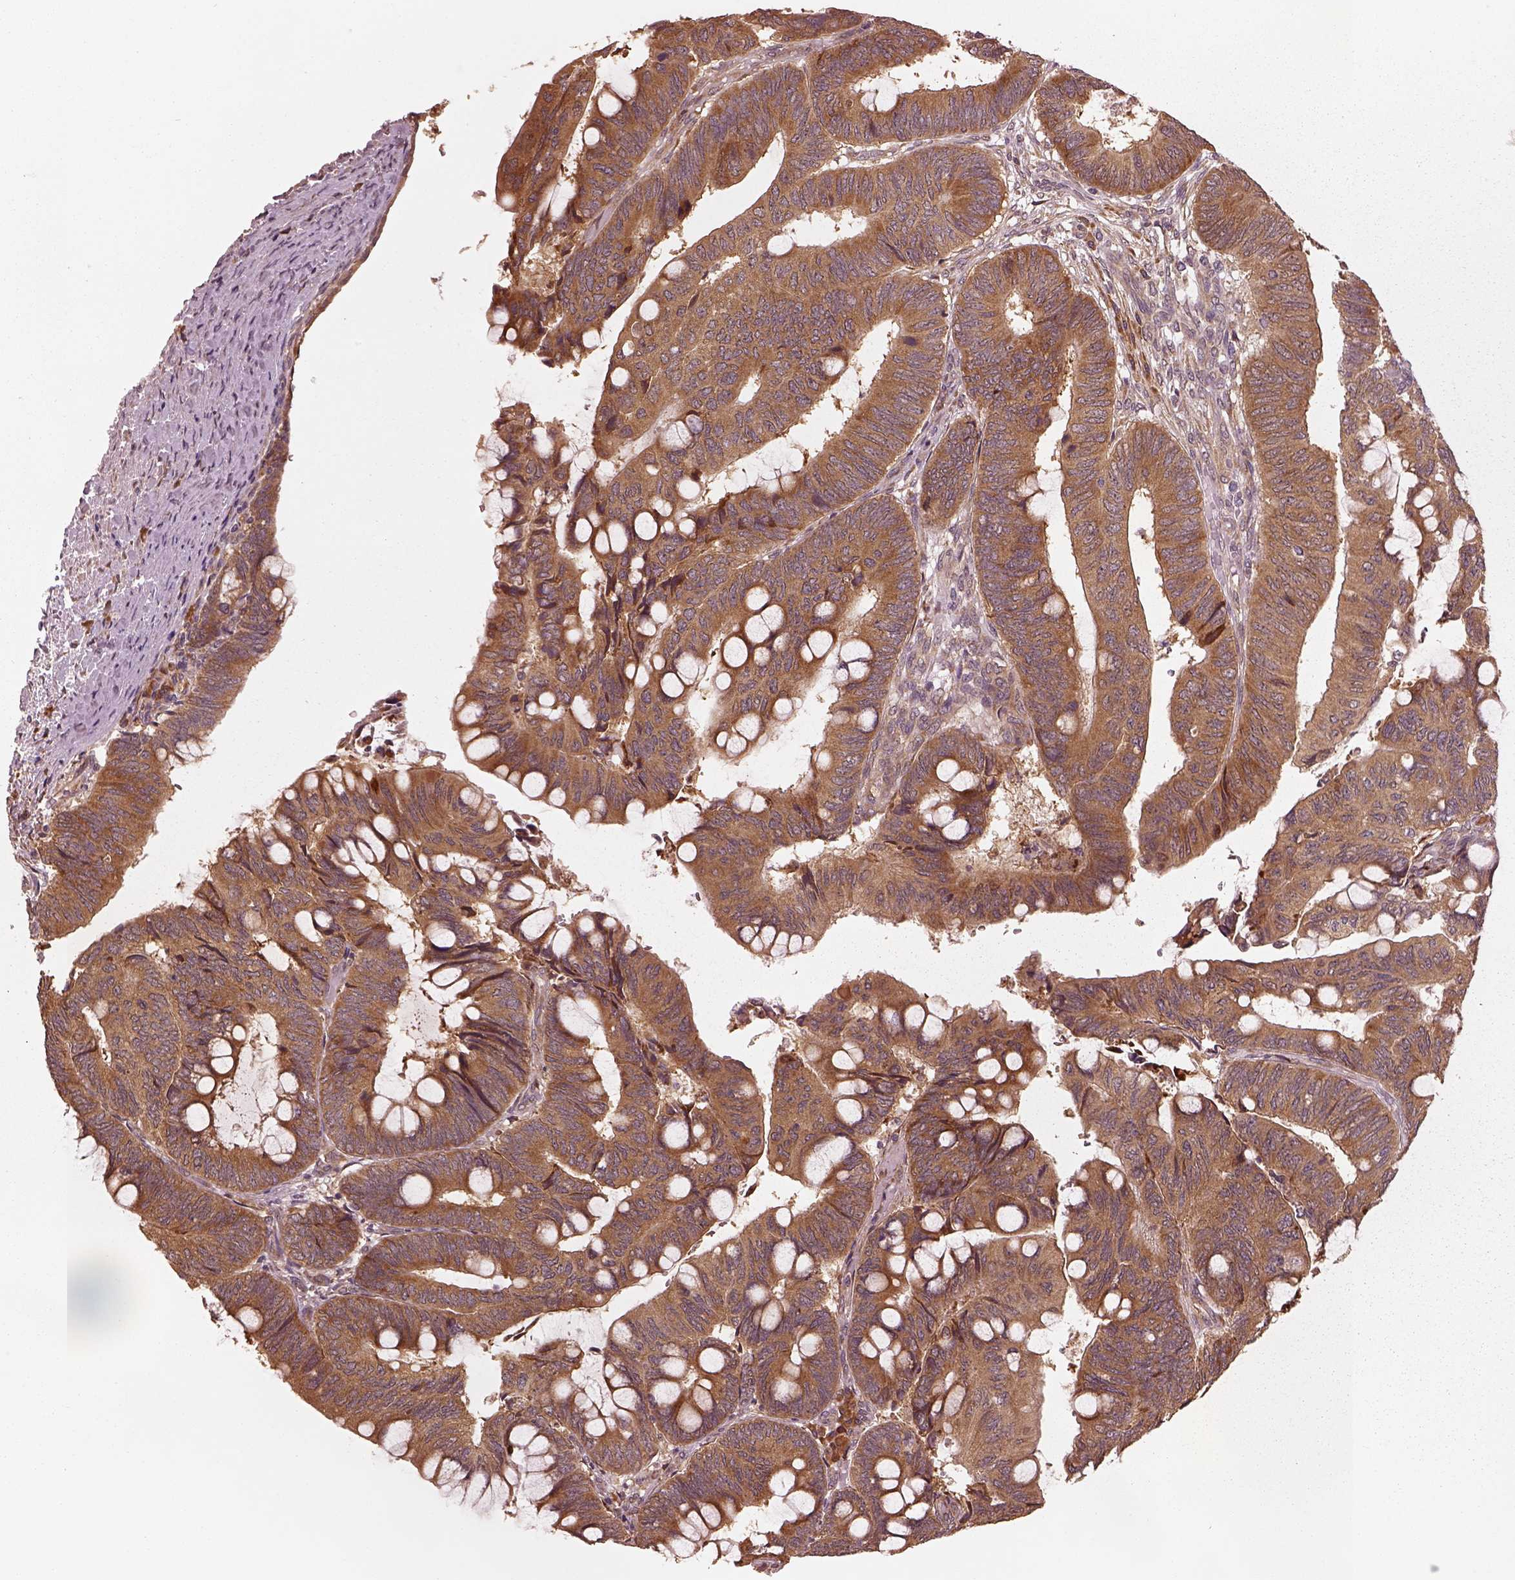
{"staining": {"intensity": "moderate", "quantity": ">75%", "location": "cytoplasmic/membranous"}, "tissue": "colorectal cancer", "cell_type": "Tumor cells", "image_type": "cancer", "snomed": [{"axis": "morphology", "description": "Normal tissue, NOS"}, {"axis": "morphology", "description": "Adenocarcinoma, NOS"}, {"axis": "topography", "description": "Rectum"}], "caption": "A brown stain highlights moderate cytoplasmic/membranous positivity of a protein in adenocarcinoma (colorectal) tumor cells.", "gene": "RPS5", "patient": {"sex": "male", "age": 92}}